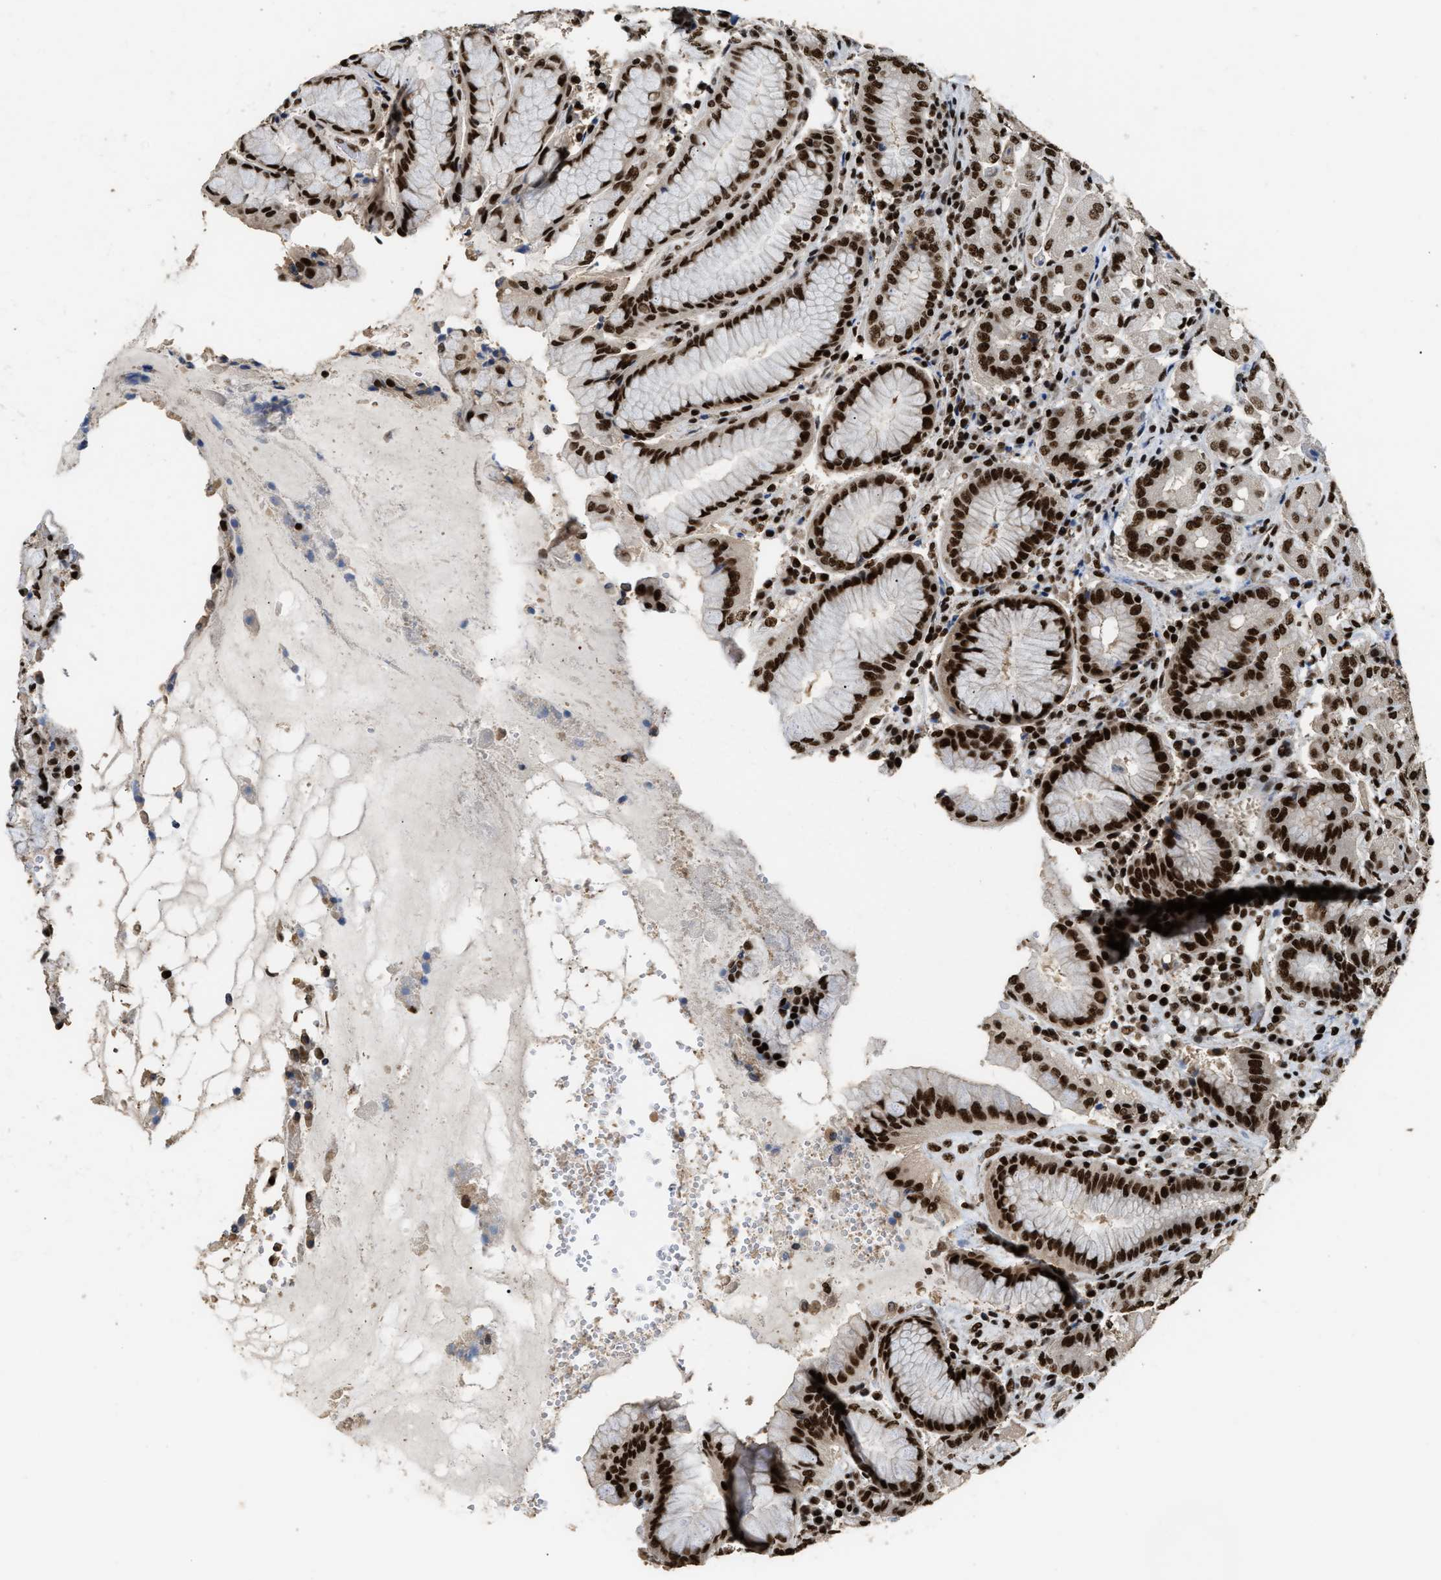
{"staining": {"intensity": "strong", "quantity": ">75%", "location": "nuclear"}, "tissue": "stomach", "cell_type": "Glandular cells", "image_type": "normal", "snomed": [{"axis": "morphology", "description": "Normal tissue, NOS"}, {"axis": "topography", "description": "Stomach"}, {"axis": "topography", "description": "Stomach, lower"}], "caption": "DAB immunohistochemical staining of benign stomach shows strong nuclear protein positivity in about >75% of glandular cells.", "gene": "RAD21", "patient": {"sex": "female", "age": 56}}